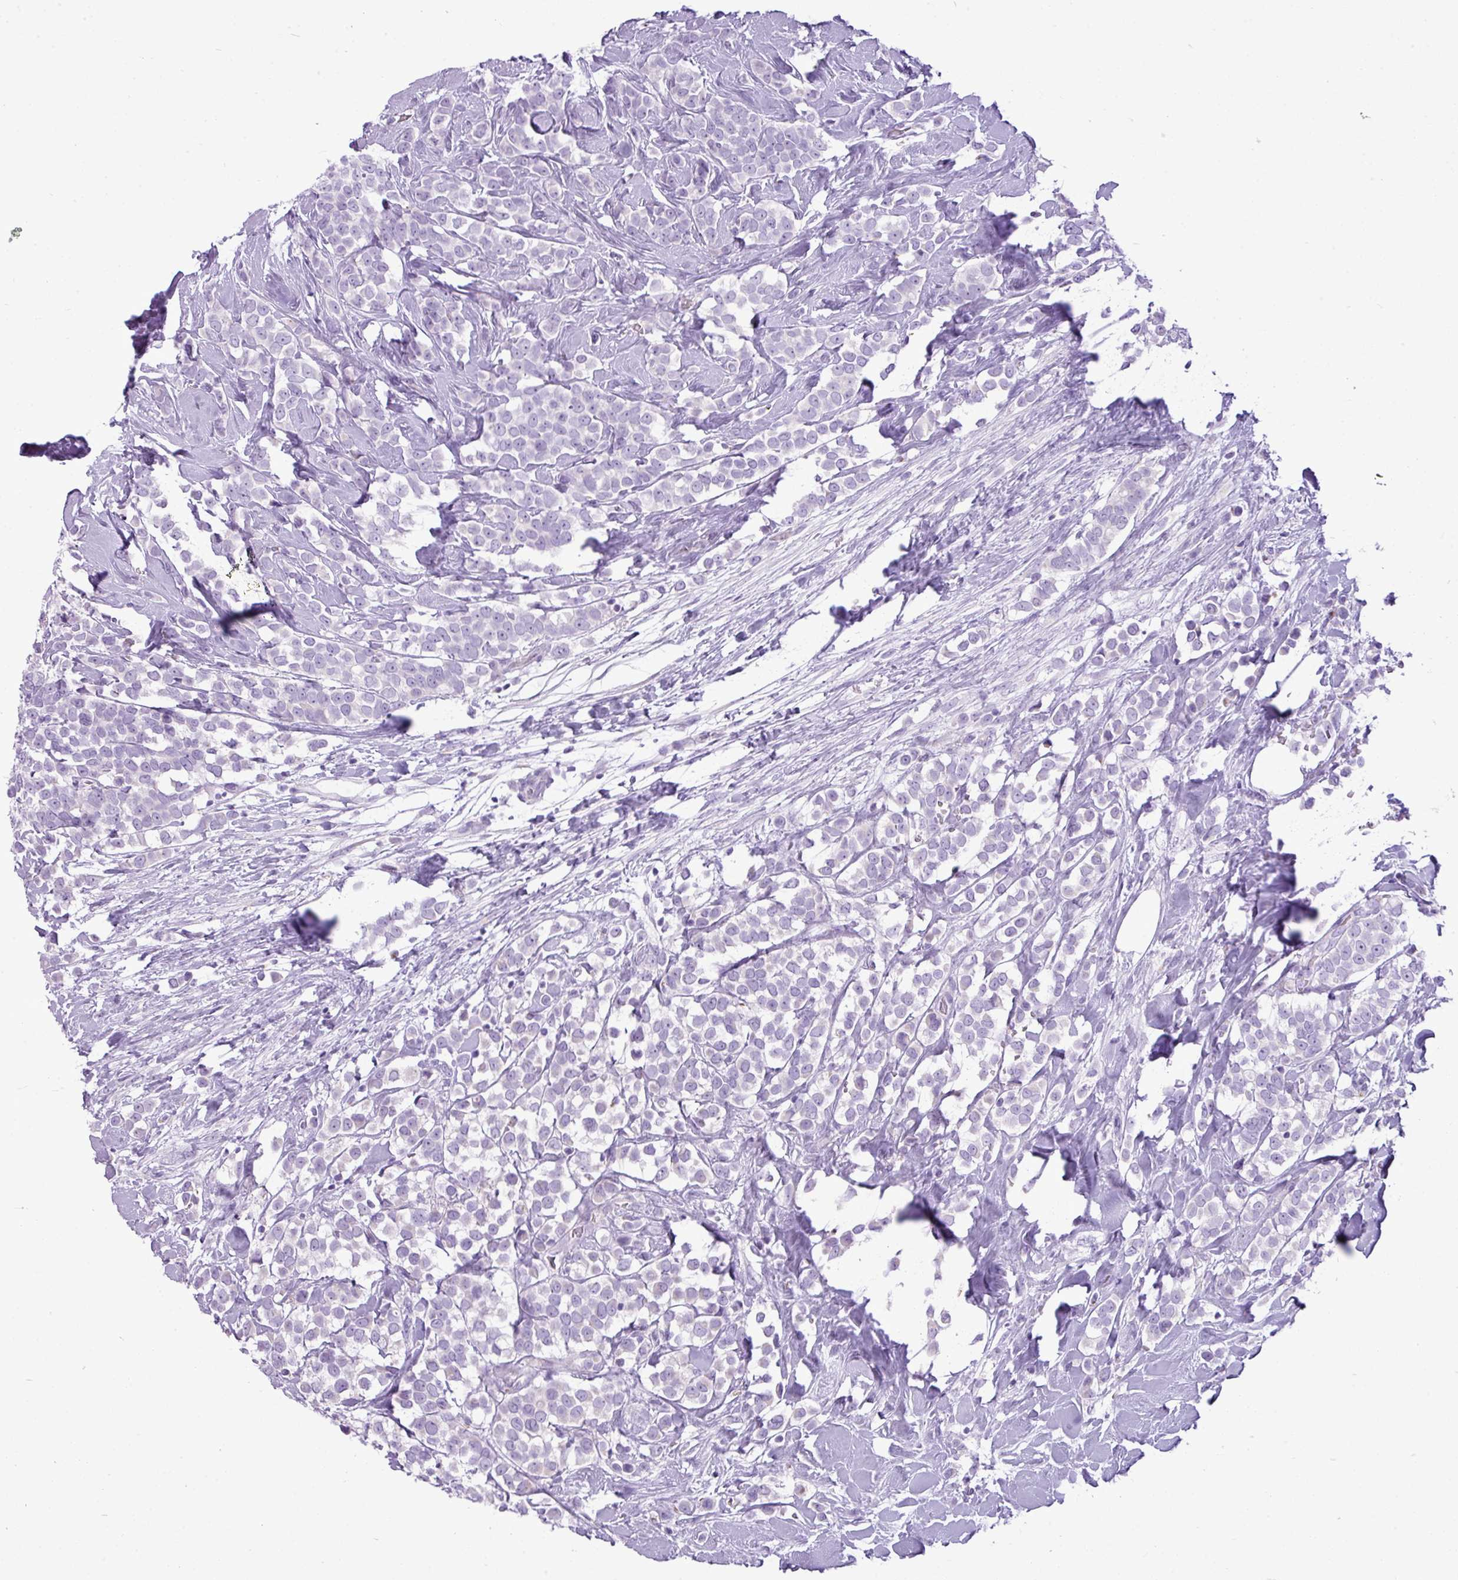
{"staining": {"intensity": "negative", "quantity": "none", "location": "none"}, "tissue": "breast cancer", "cell_type": "Tumor cells", "image_type": "cancer", "snomed": [{"axis": "morphology", "description": "Duct carcinoma"}, {"axis": "topography", "description": "Breast"}], "caption": "An immunohistochemistry histopathology image of breast cancer (intraductal carcinoma) is shown. There is no staining in tumor cells of breast cancer (intraductal carcinoma).", "gene": "FAM43A", "patient": {"sex": "female", "age": 80}}